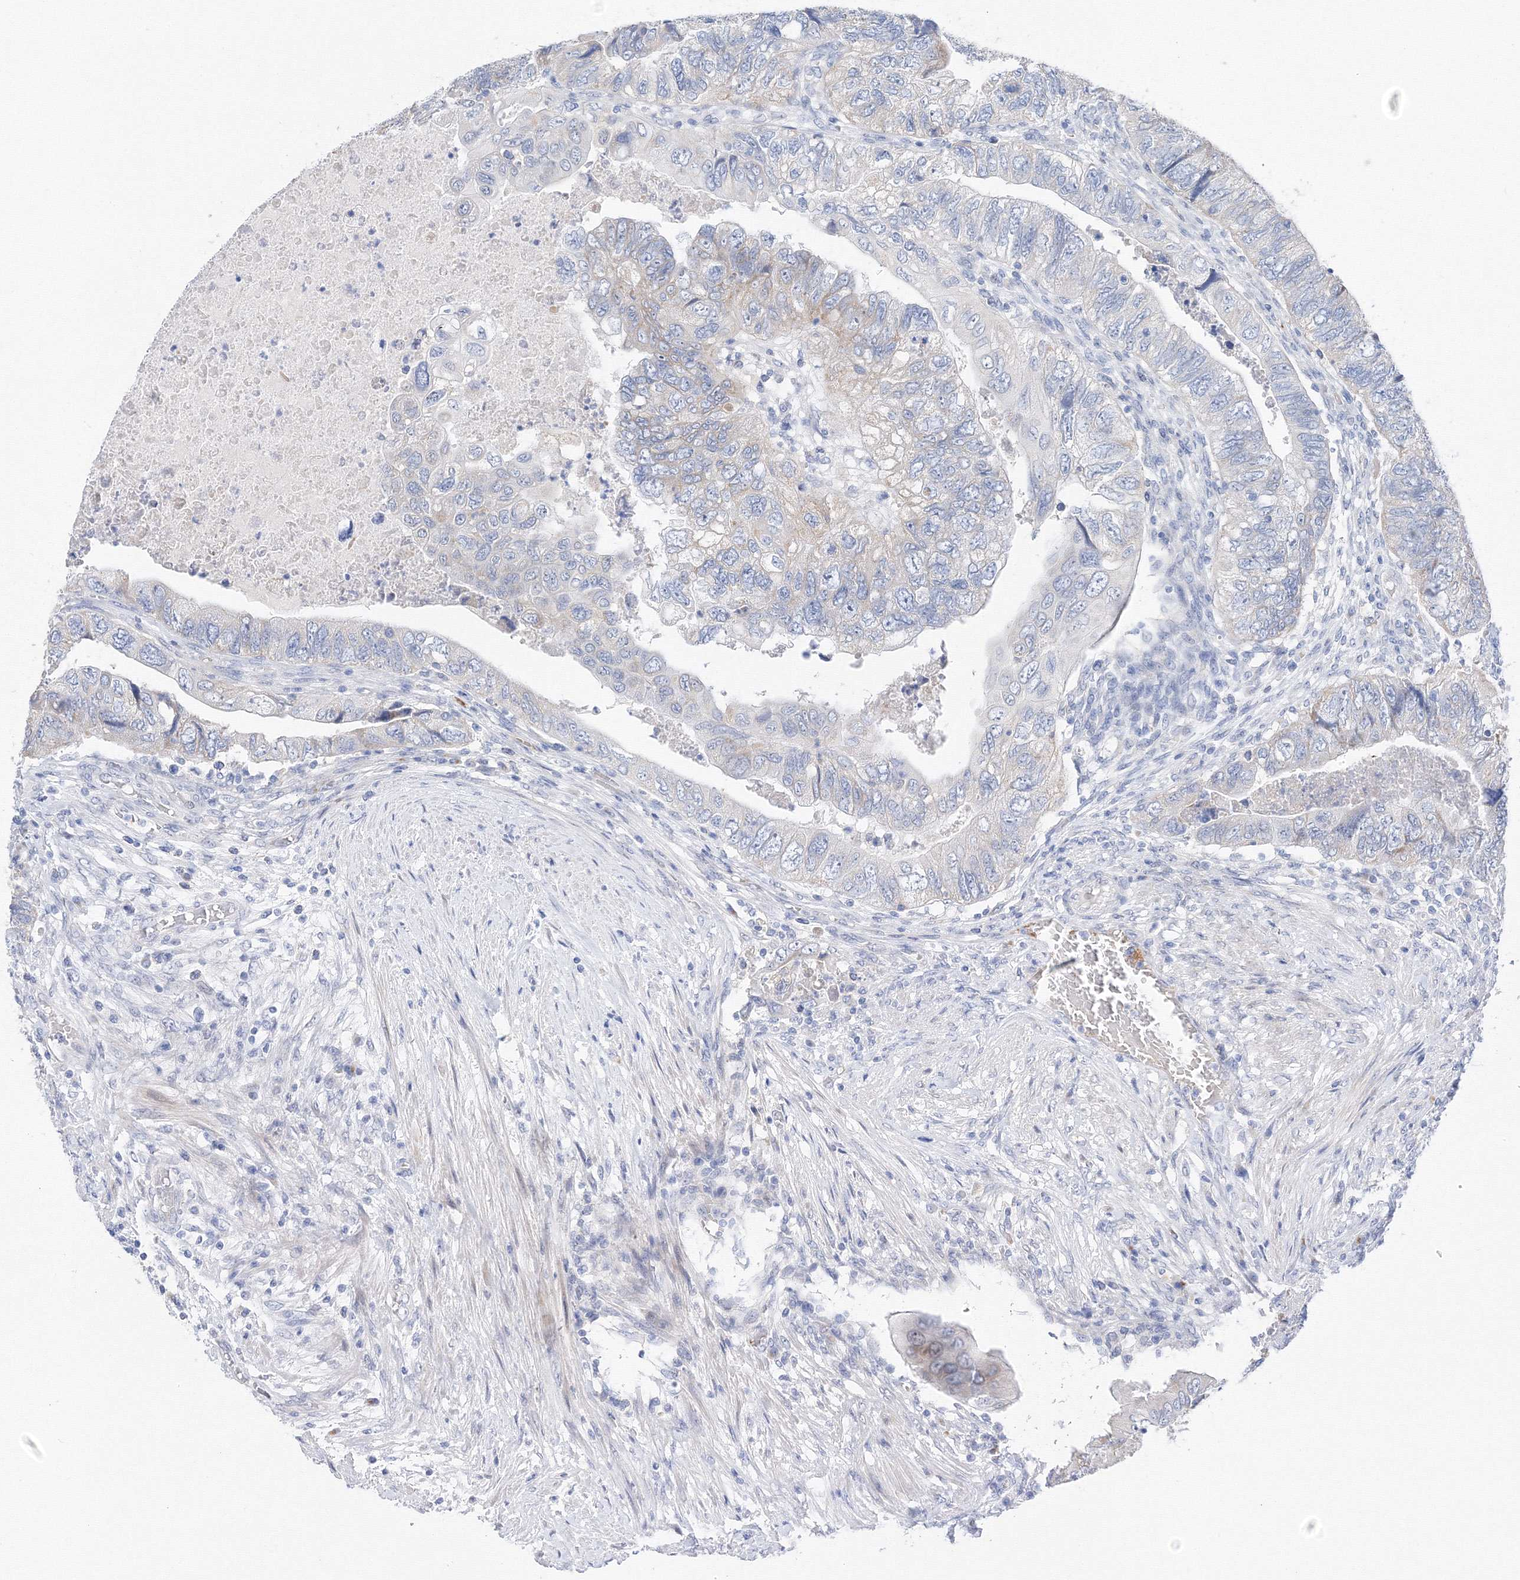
{"staining": {"intensity": "negative", "quantity": "none", "location": "none"}, "tissue": "colorectal cancer", "cell_type": "Tumor cells", "image_type": "cancer", "snomed": [{"axis": "morphology", "description": "Adenocarcinoma, NOS"}, {"axis": "topography", "description": "Rectum"}], "caption": "Immunohistochemistry of human colorectal cancer (adenocarcinoma) exhibits no expression in tumor cells.", "gene": "TAMM41", "patient": {"sex": "male", "age": 63}}